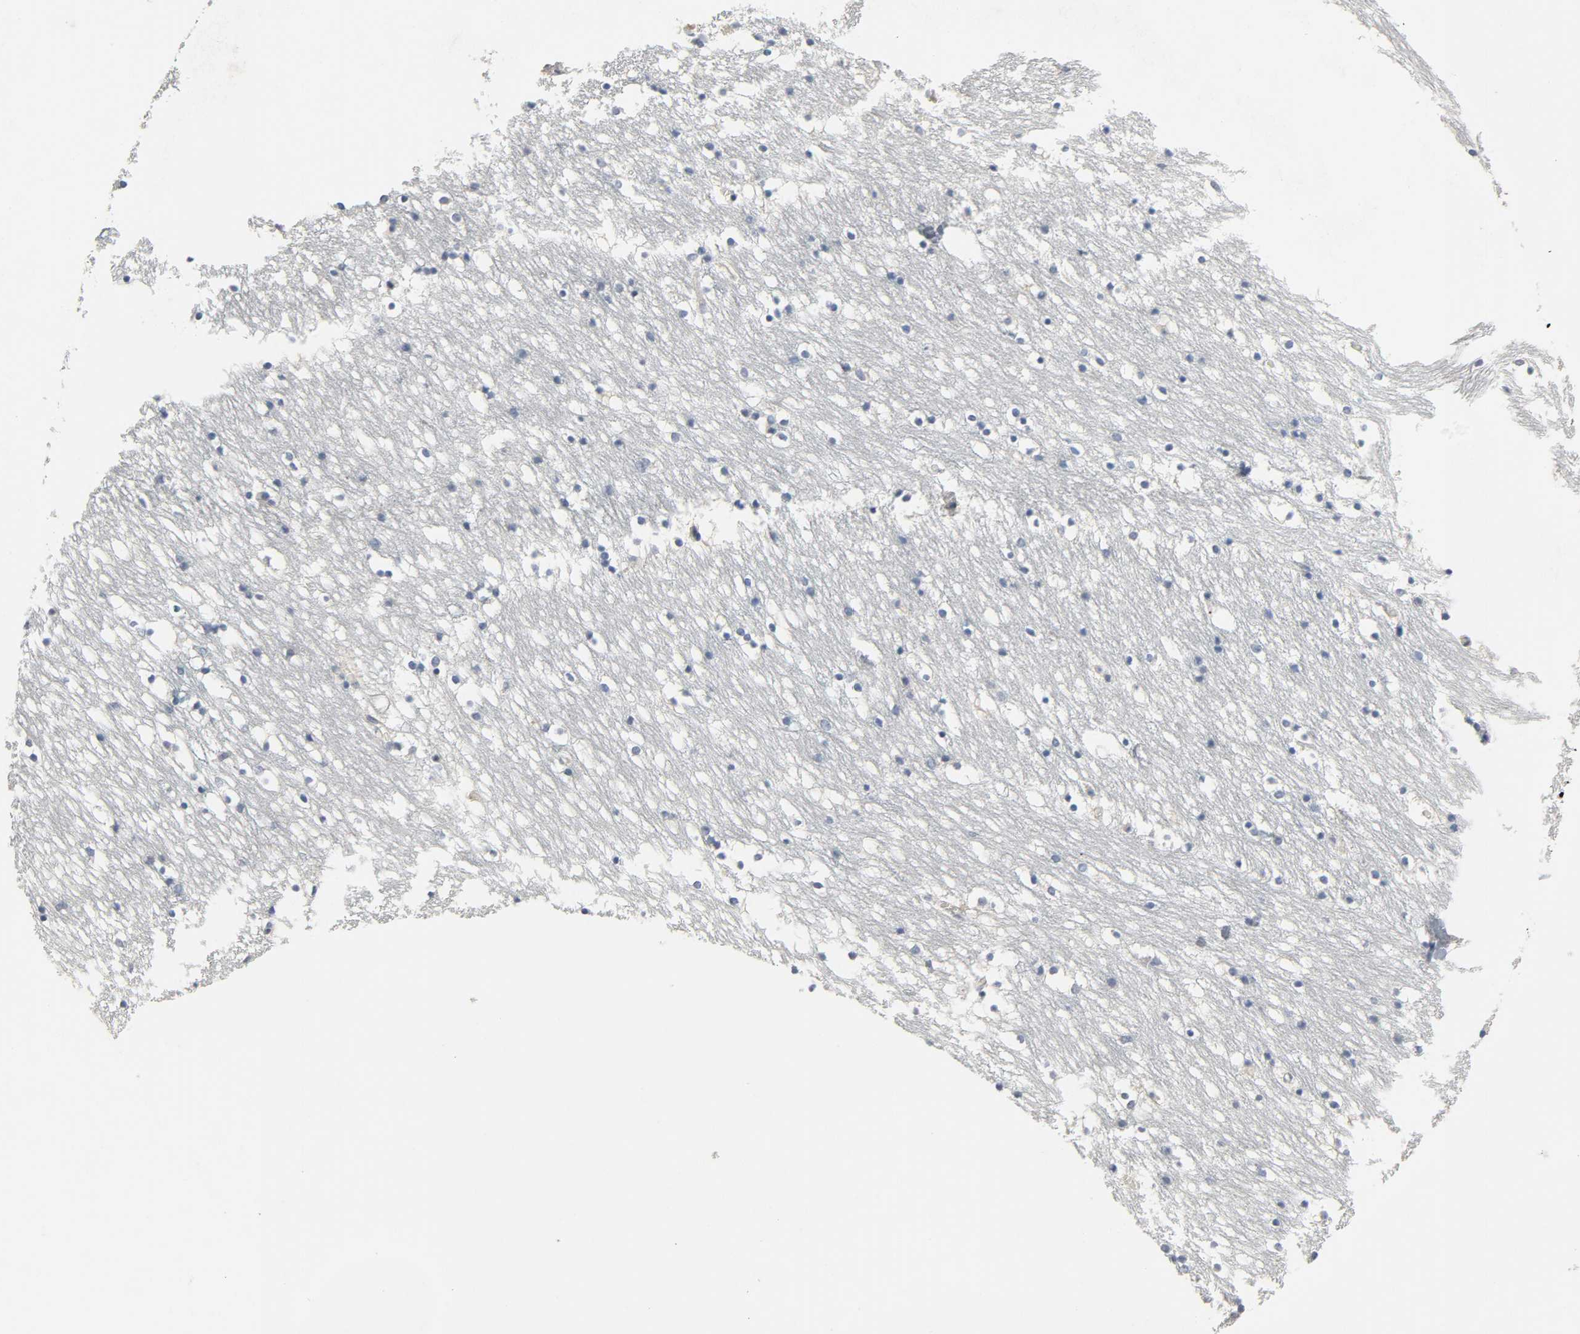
{"staining": {"intensity": "weak", "quantity": "25%-75%", "location": "cytoplasmic/membranous"}, "tissue": "caudate", "cell_type": "Glial cells", "image_type": "normal", "snomed": [{"axis": "morphology", "description": "Normal tissue, NOS"}, {"axis": "topography", "description": "Lateral ventricle wall"}], "caption": "Immunohistochemical staining of benign human caudate shows weak cytoplasmic/membranous protein staining in approximately 25%-75% of glial cells. The protein is stained brown, and the nuclei are stained in blue (DAB (3,3'-diaminobenzidine) IHC with brightfield microscopy, high magnification).", "gene": "CD4", "patient": {"sex": "male", "age": 45}}